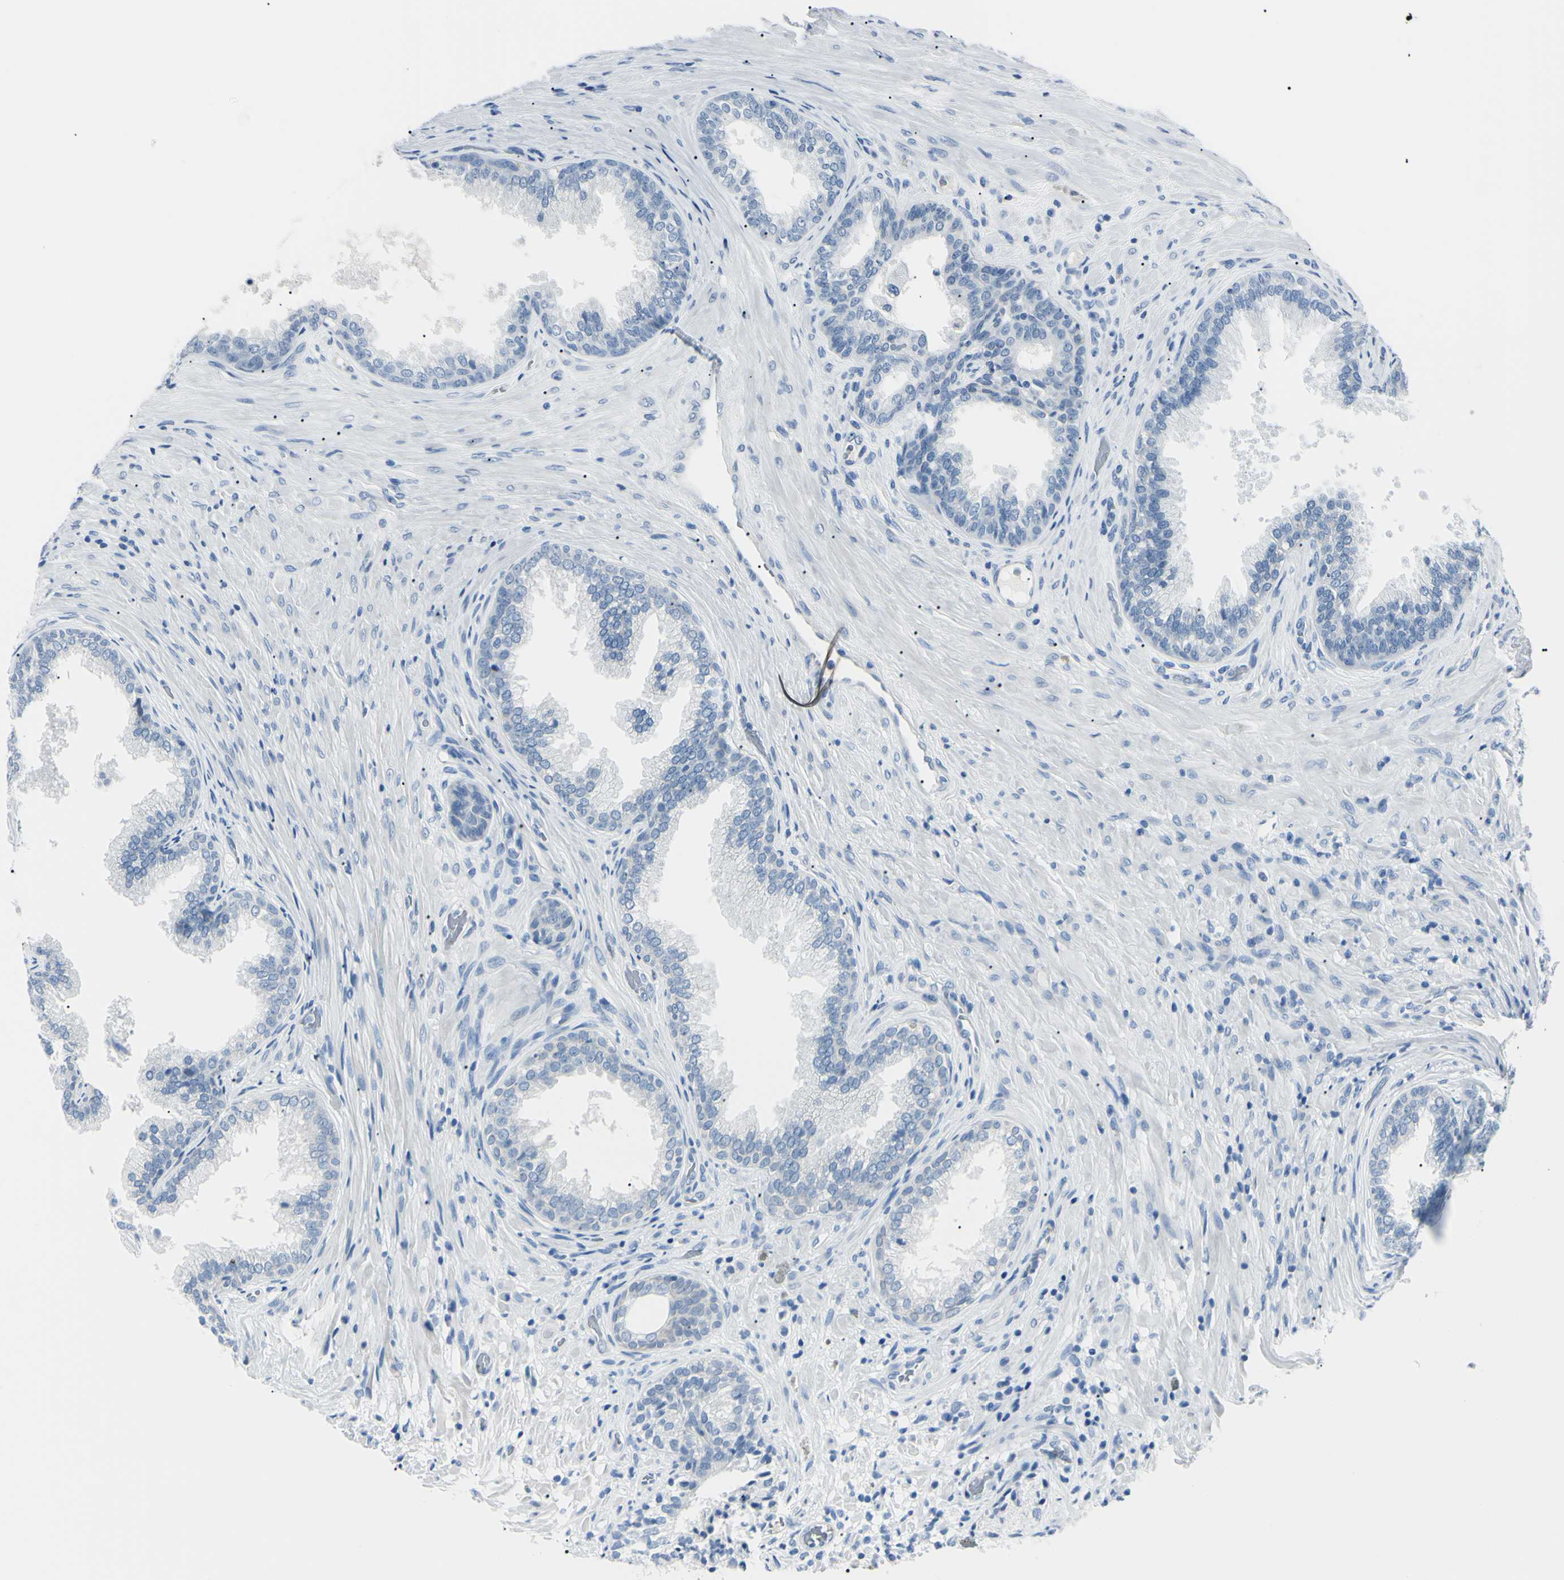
{"staining": {"intensity": "negative", "quantity": "none", "location": "none"}, "tissue": "prostate", "cell_type": "Glandular cells", "image_type": "normal", "snomed": [{"axis": "morphology", "description": "Normal tissue, NOS"}, {"axis": "topography", "description": "Prostate"}], "caption": "IHC image of benign prostate stained for a protein (brown), which reveals no positivity in glandular cells. (Immunohistochemistry, brightfield microscopy, high magnification).", "gene": "CA2", "patient": {"sex": "male", "age": 76}}